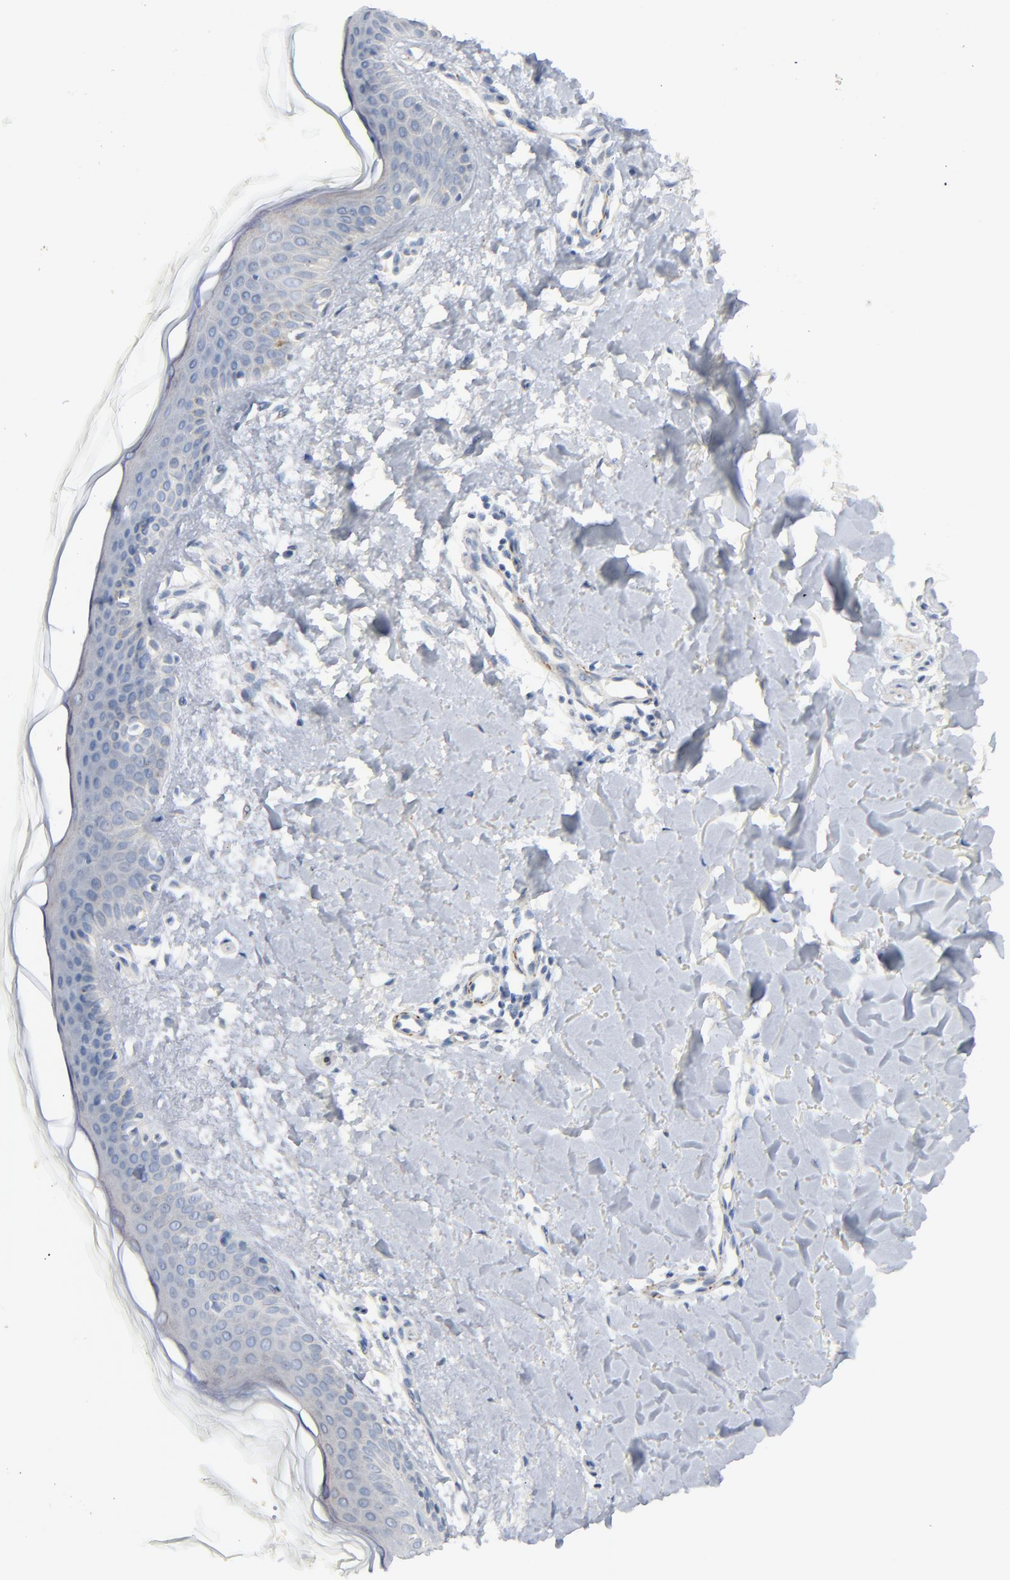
{"staining": {"intensity": "negative", "quantity": "none", "location": "none"}, "tissue": "skin", "cell_type": "Fibroblasts", "image_type": "normal", "snomed": [{"axis": "morphology", "description": "Normal tissue, NOS"}, {"axis": "topography", "description": "Skin"}], "caption": "The image shows no significant expression in fibroblasts of skin.", "gene": "IFT43", "patient": {"sex": "female", "age": 56}}